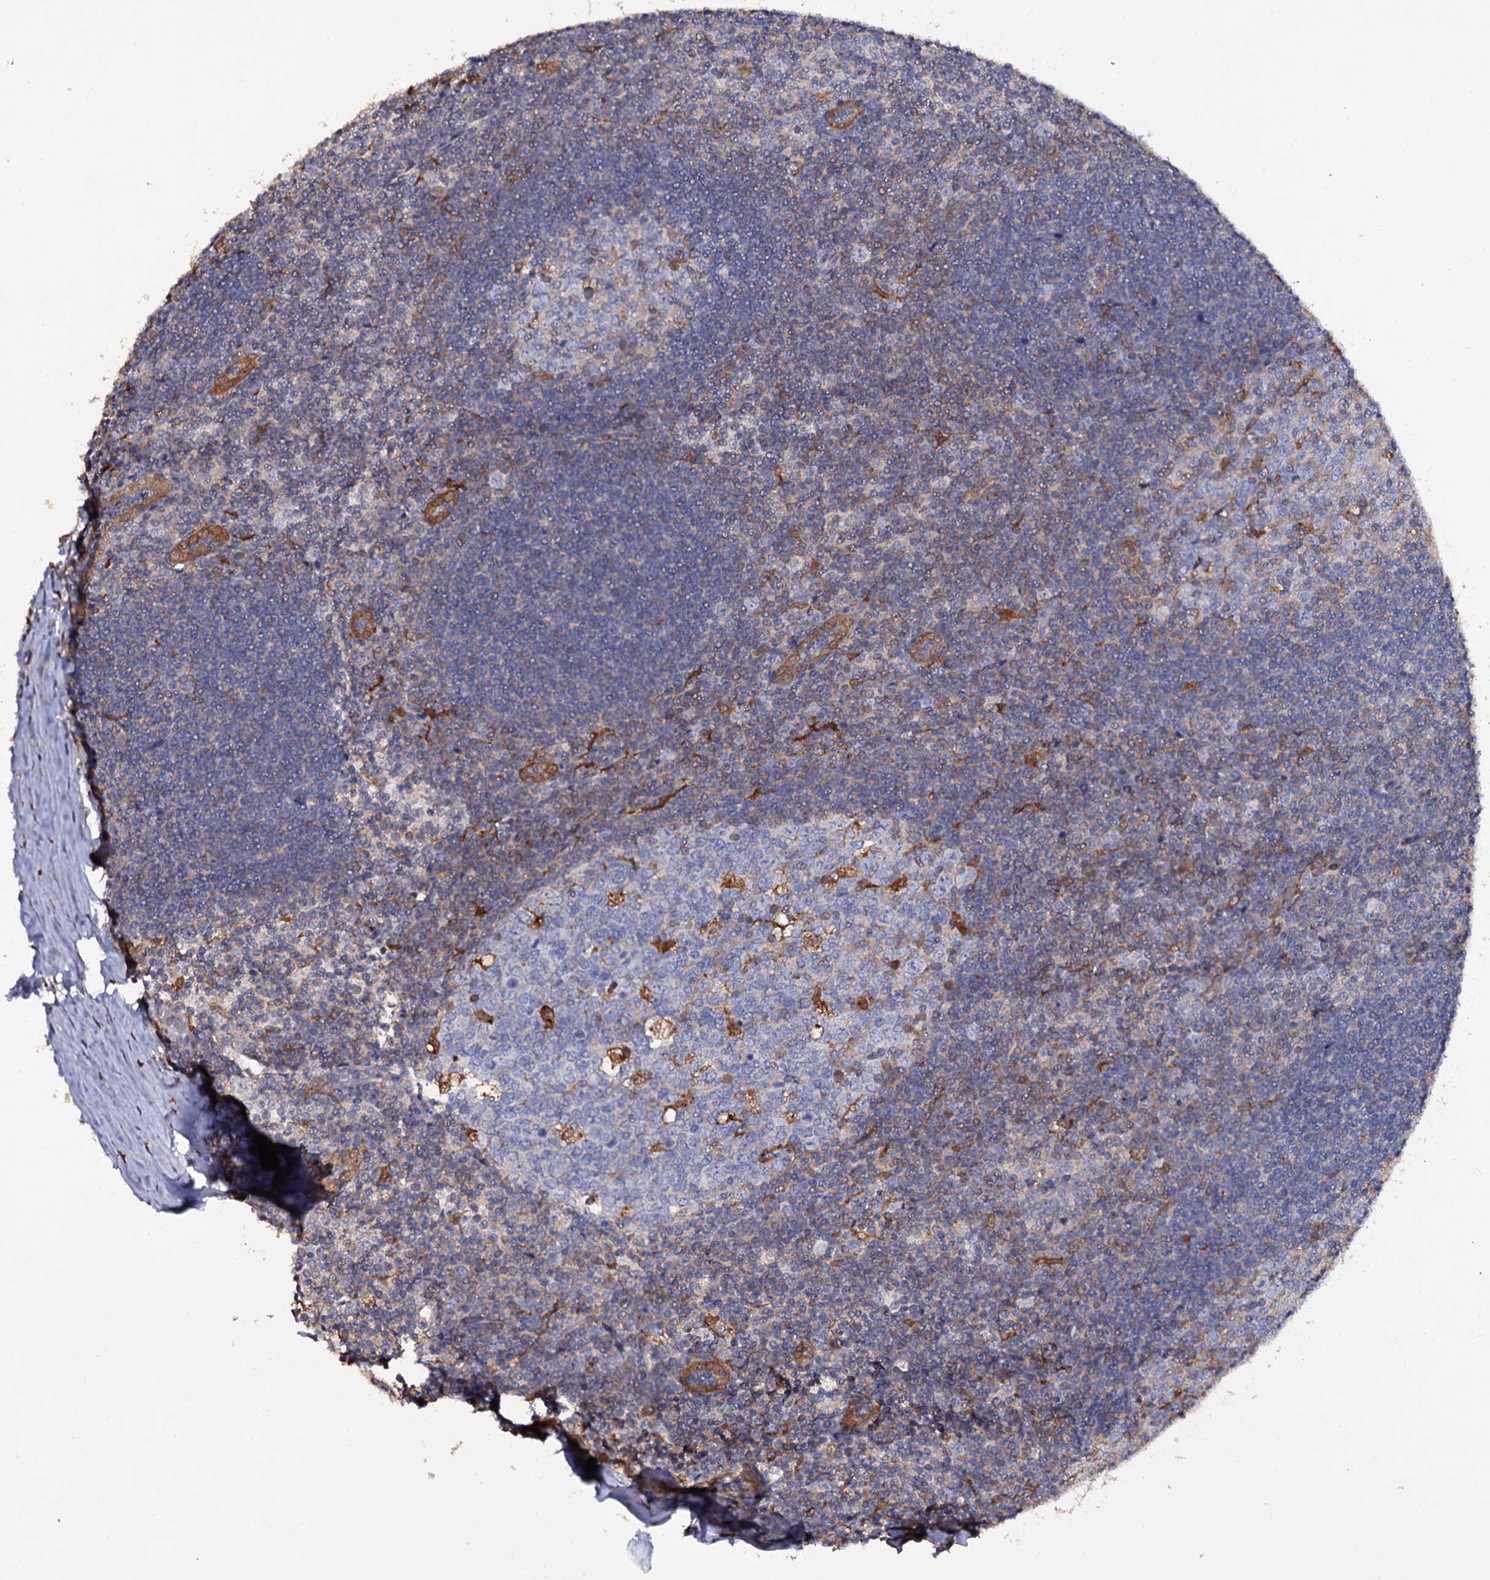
{"staining": {"intensity": "moderate", "quantity": "<25%", "location": "cytoplasmic/membranous"}, "tissue": "tonsil", "cell_type": "Germinal center cells", "image_type": "normal", "snomed": [{"axis": "morphology", "description": "Normal tissue, NOS"}, {"axis": "topography", "description": "Tonsil"}], "caption": "Immunohistochemistry (IHC) micrograph of benign human tonsil stained for a protein (brown), which exhibits low levels of moderate cytoplasmic/membranous staining in about <25% of germinal center cells.", "gene": "CRYL1", "patient": {"sex": "male", "age": 27}}